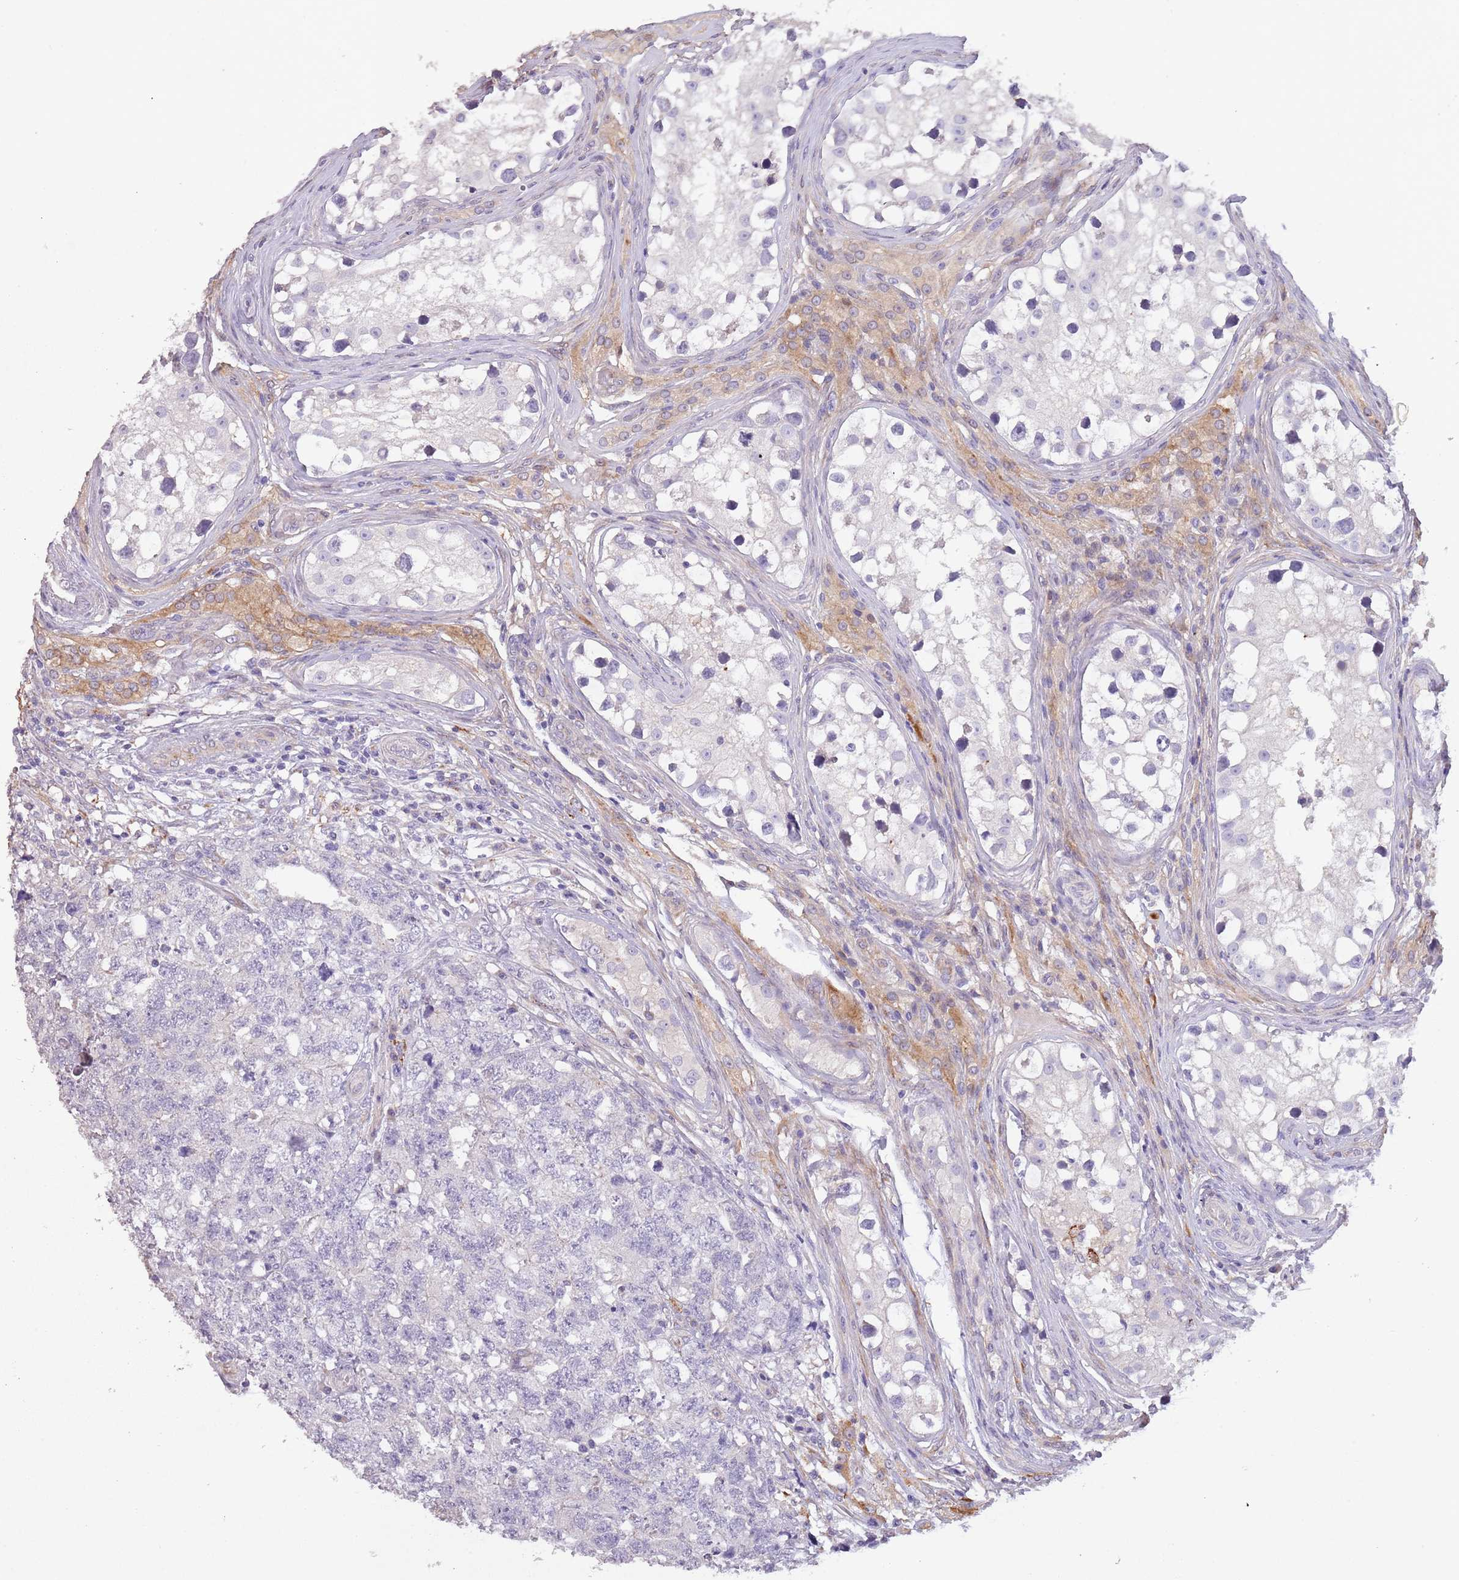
{"staining": {"intensity": "negative", "quantity": "none", "location": "none"}, "tissue": "testis cancer", "cell_type": "Tumor cells", "image_type": "cancer", "snomed": [{"axis": "morphology", "description": "Carcinoma, Embryonal, NOS"}, {"axis": "topography", "description": "Testis"}], "caption": "Immunohistochemistry micrograph of neoplastic tissue: embryonal carcinoma (testis) stained with DAB reveals no significant protein expression in tumor cells.", "gene": "ZNF658", "patient": {"sex": "male", "age": 31}}